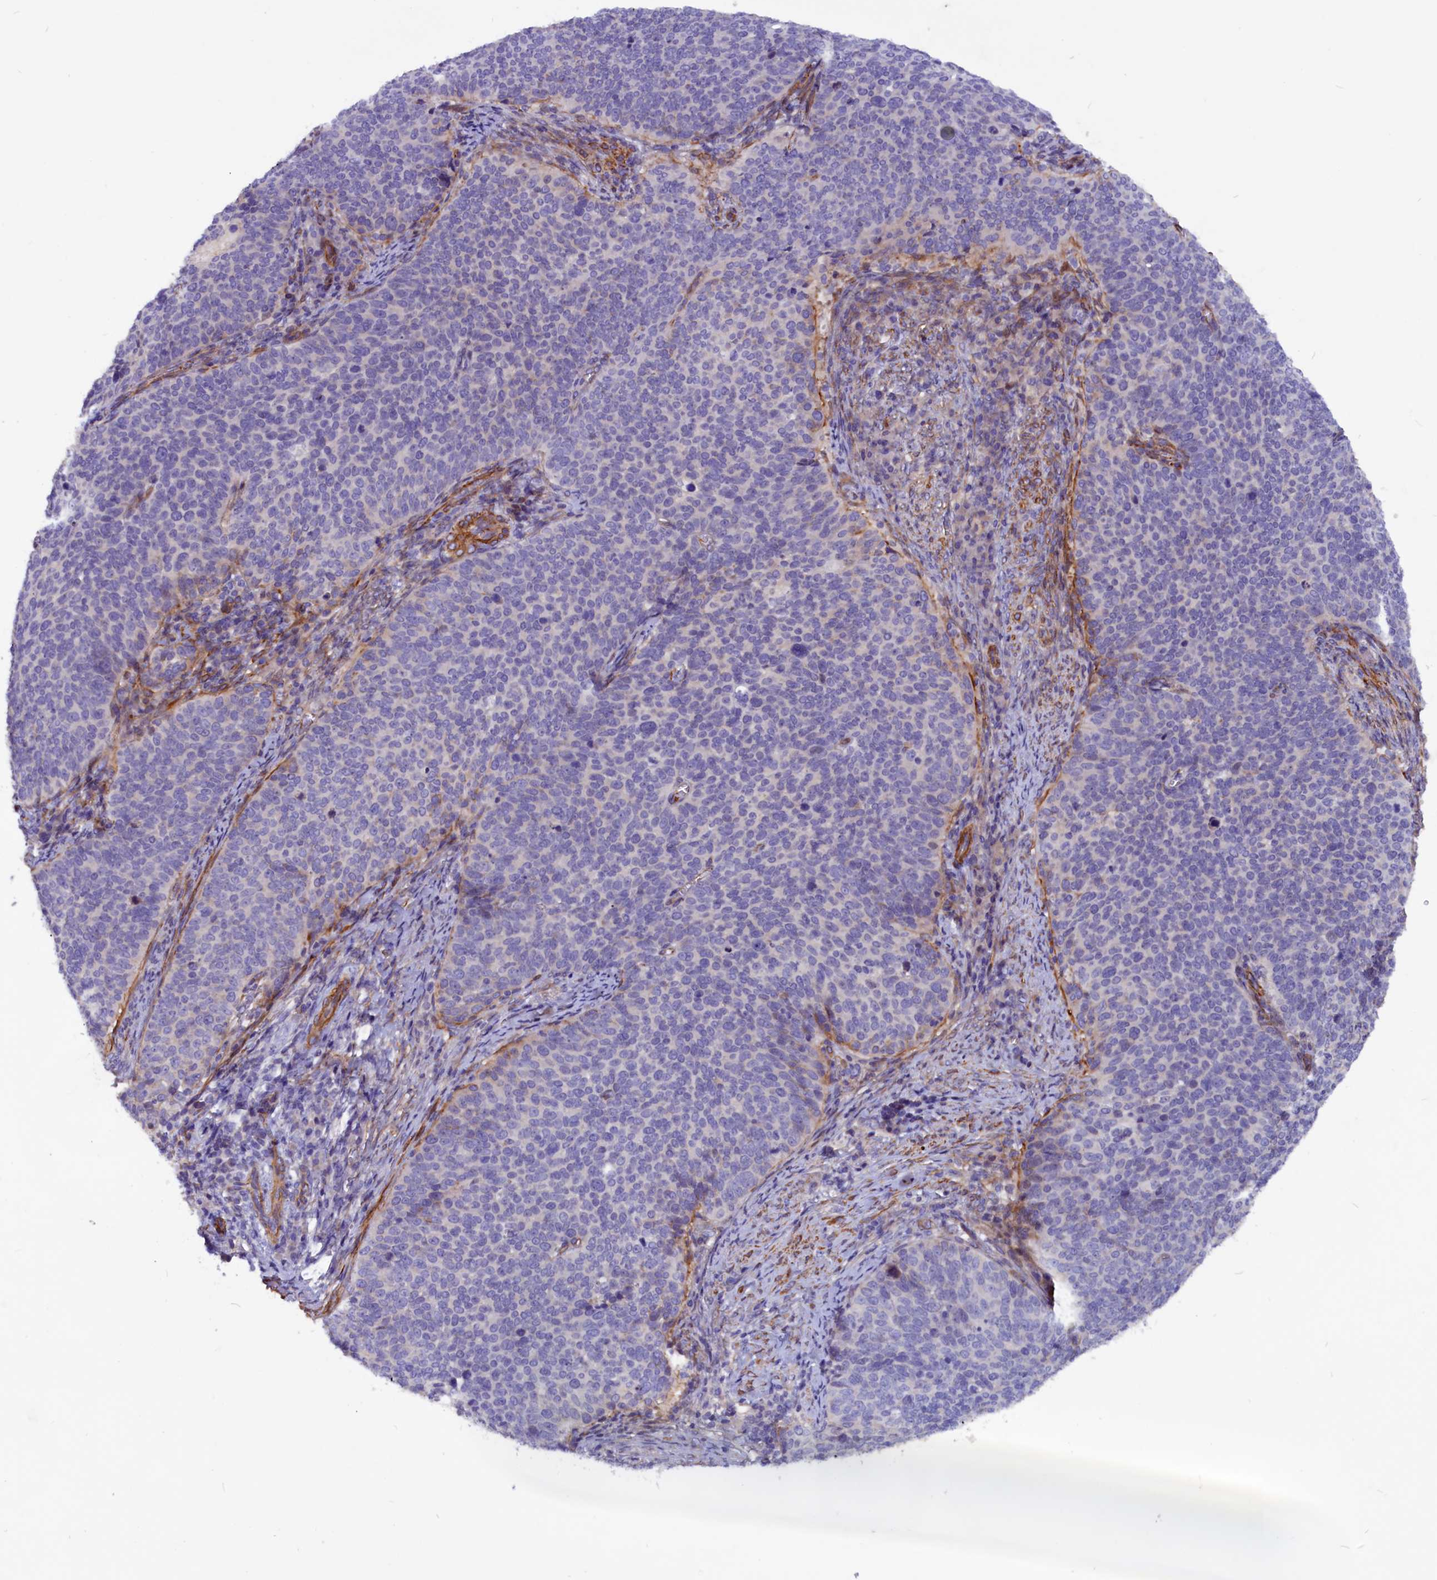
{"staining": {"intensity": "weak", "quantity": "<25%", "location": "cytoplasmic/membranous"}, "tissue": "cervical cancer", "cell_type": "Tumor cells", "image_type": "cancer", "snomed": [{"axis": "morphology", "description": "Normal tissue, NOS"}, {"axis": "morphology", "description": "Squamous cell carcinoma, NOS"}, {"axis": "topography", "description": "Cervix"}], "caption": "Immunohistochemistry (IHC) photomicrograph of neoplastic tissue: squamous cell carcinoma (cervical) stained with DAB shows no significant protein staining in tumor cells.", "gene": "ZNF749", "patient": {"sex": "female", "age": 39}}